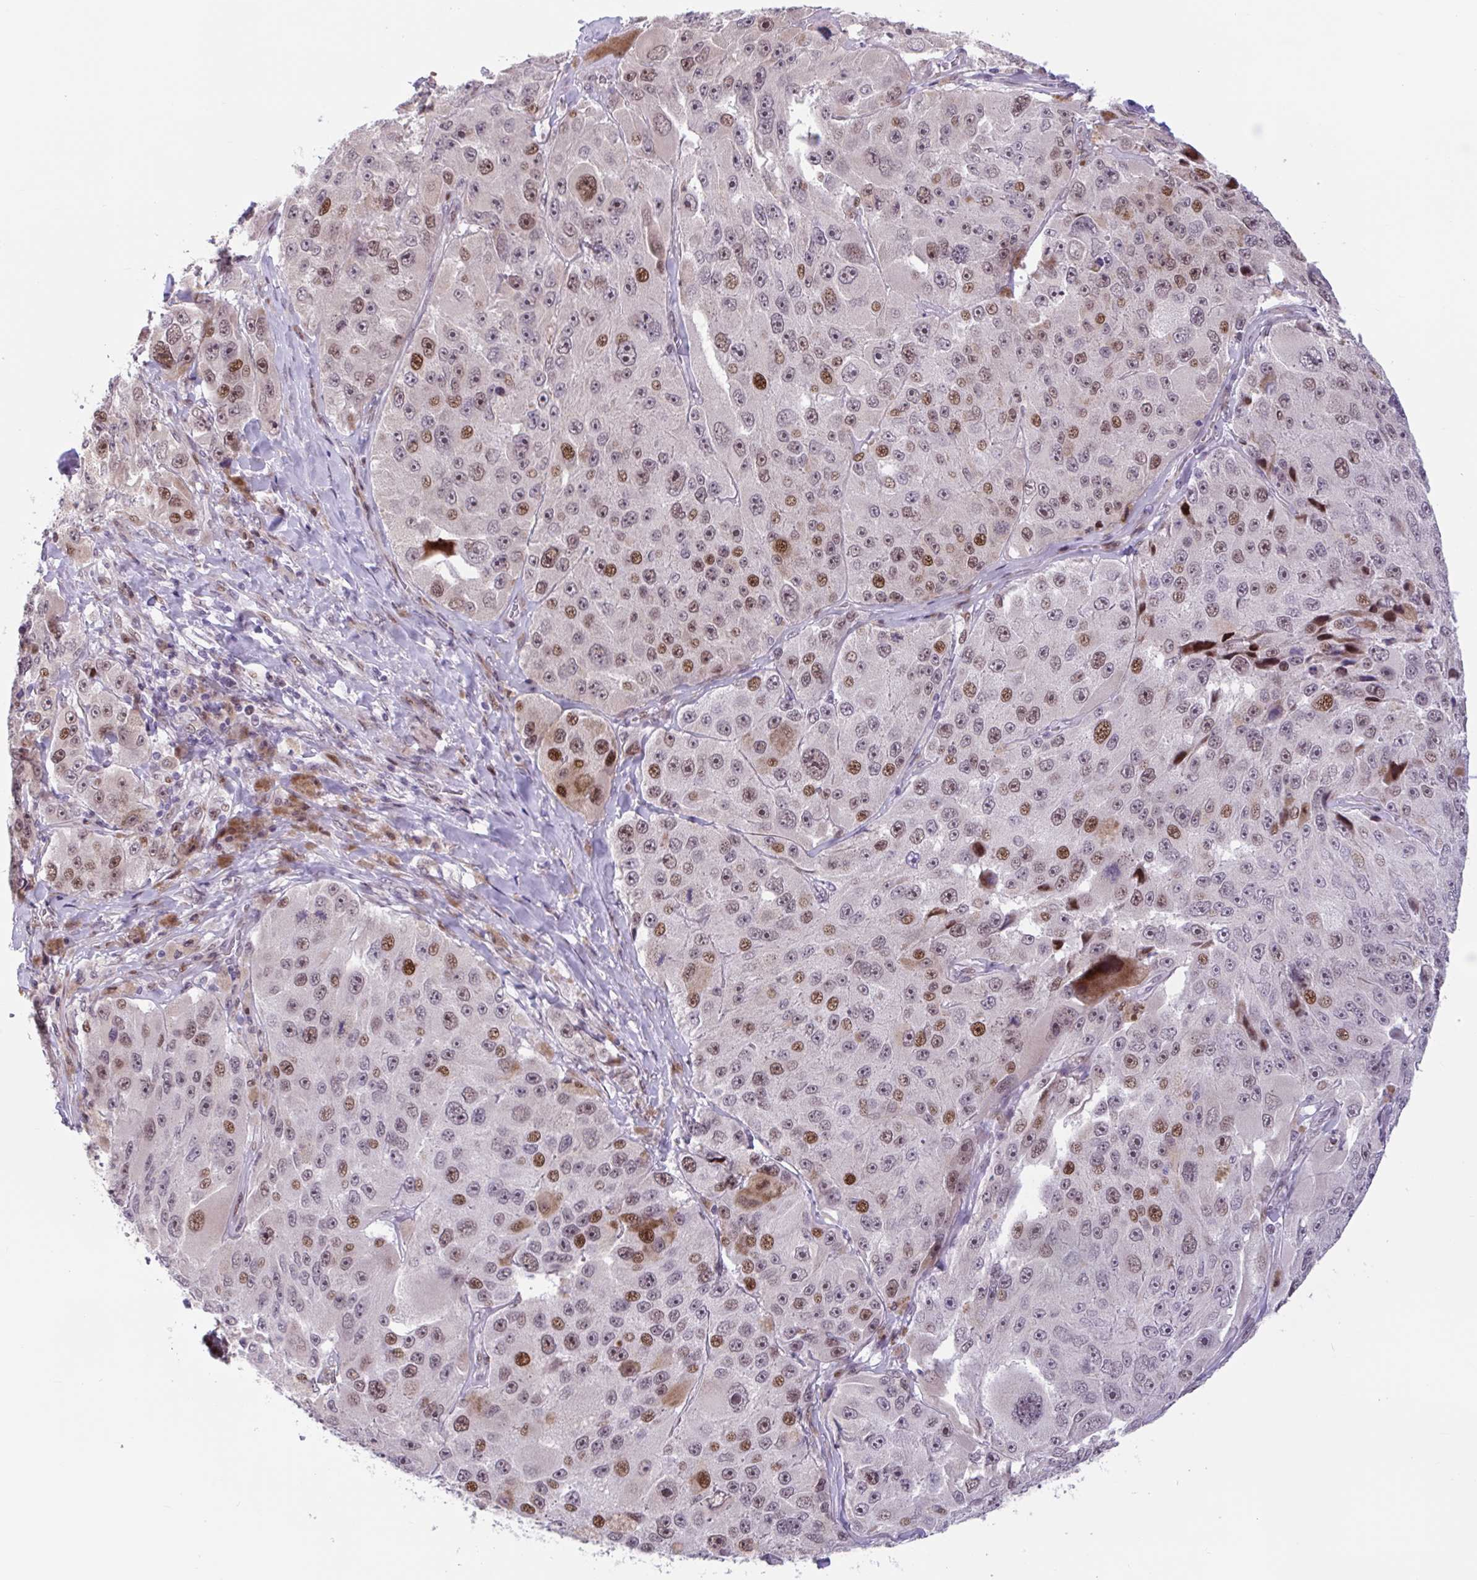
{"staining": {"intensity": "moderate", "quantity": ">75%", "location": "cytoplasmic/membranous,nuclear"}, "tissue": "melanoma", "cell_type": "Tumor cells", "image_type": "cancer", "snomed": [{"axis": "morphology", "description": "Malignant melanoma, Metastatic site"}, {"axis": "topography", "description": "Lymph node"}], "caption": "Immunohistochemistry (IHC) image of human melanoma stained for a protein (brown), which demonstrates medium levels of moderate cytoplasmic/membranous and nuclear expression in approximately >75% of tumor cells.", "gene": "RBL1", "patient": {"sex": "male", "age": 62}}